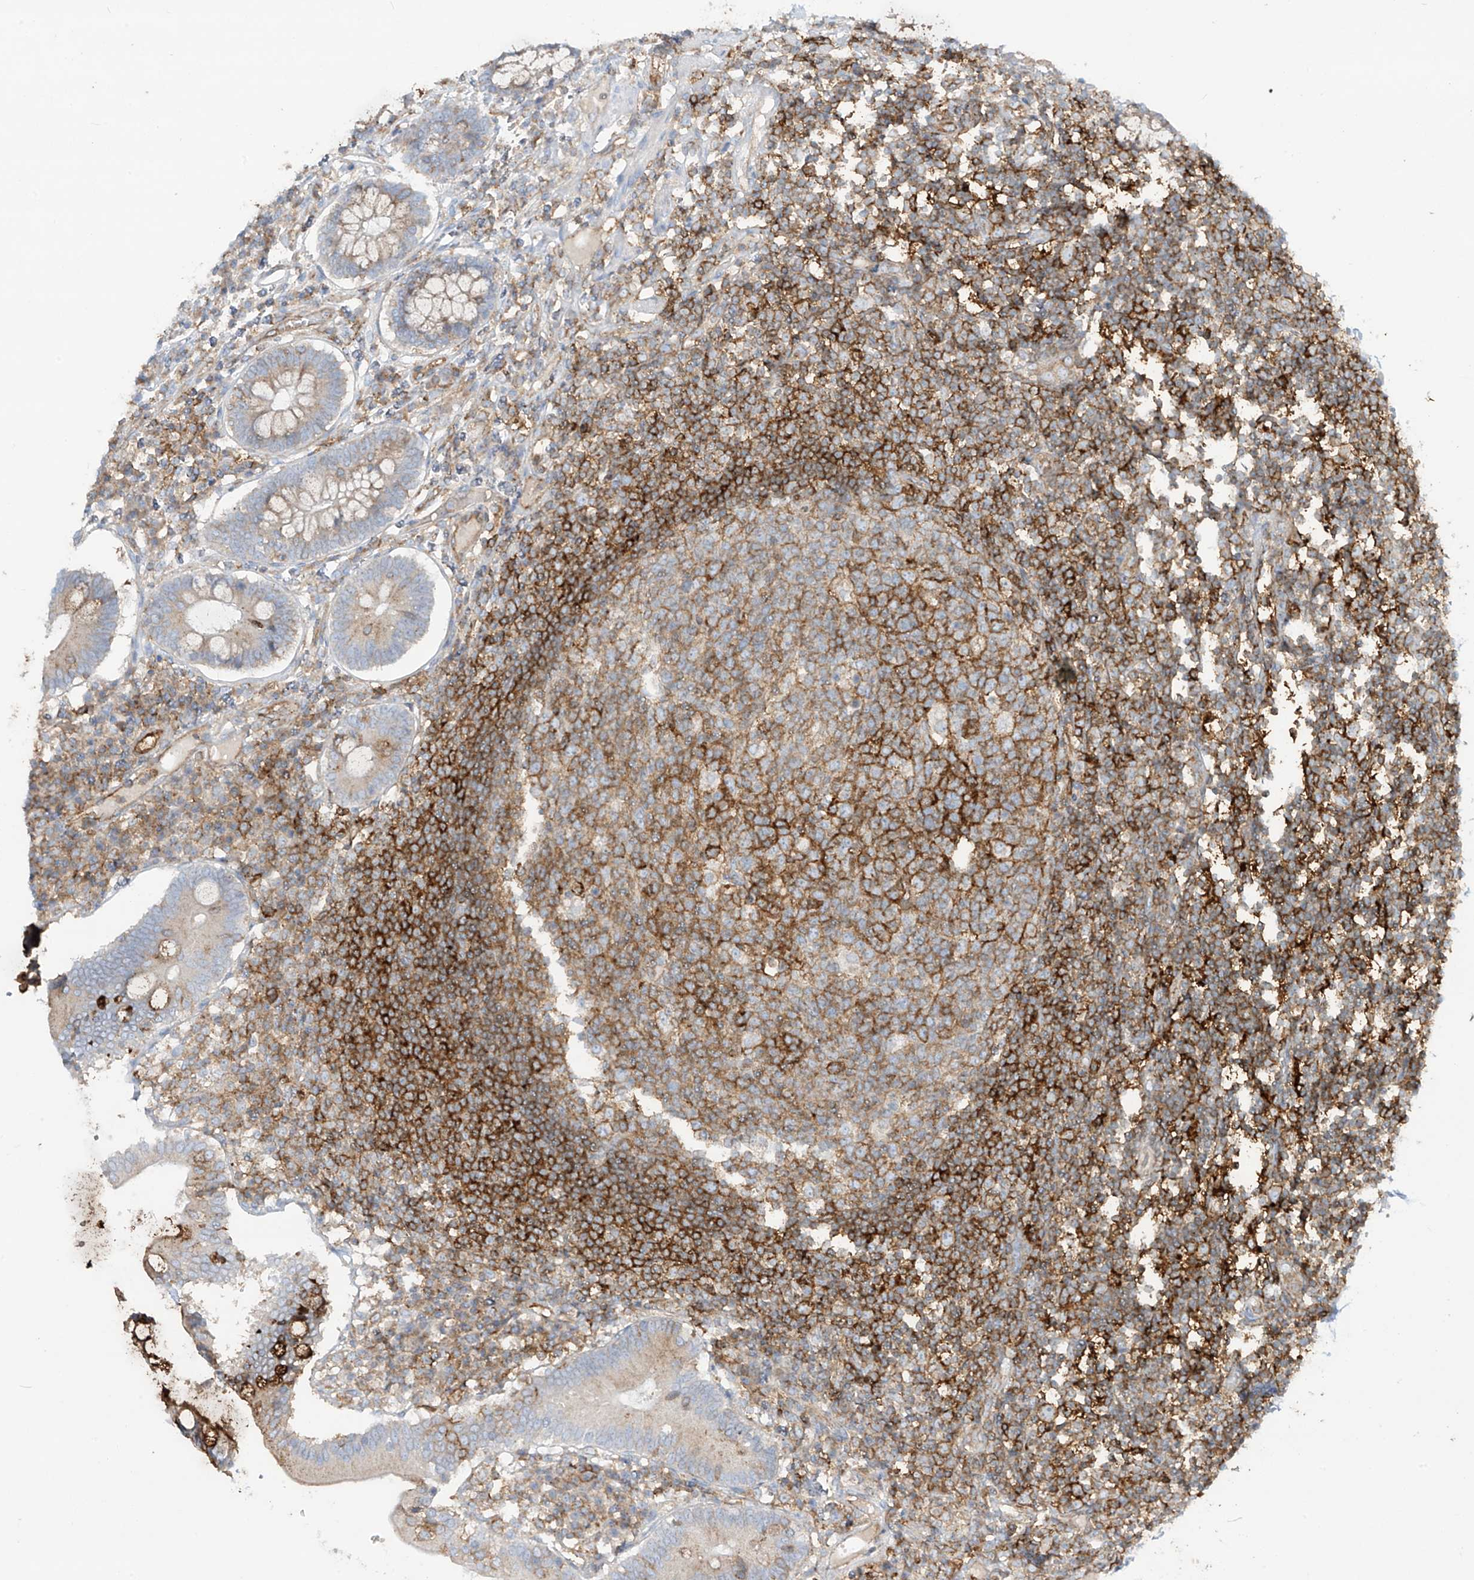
{"staining": {"intensity": "moderate", "quantity": ">75%", "location": "cytoplasmic/membranous"}, "tissue": "colon", "cell_type": "Endothelial cells", "image_type": "normal", "snomed": [{"axis": "morphology", "description": "Normal tissue, NOS"}, {"axis": "topography", "description": "Colon"}], "caption": "Endothelial cells exhibit moderate cytoplasmic/membranous expression in approximately >75% of cells in benign colon. (Stains: DAB (3,3'-diaminobenzidine) in brown, nuclei in blue, Microscopy: brightfield microscopy at high magnification).", "gene": "HLA", "patient": {"sex": "female", "age": 79}}